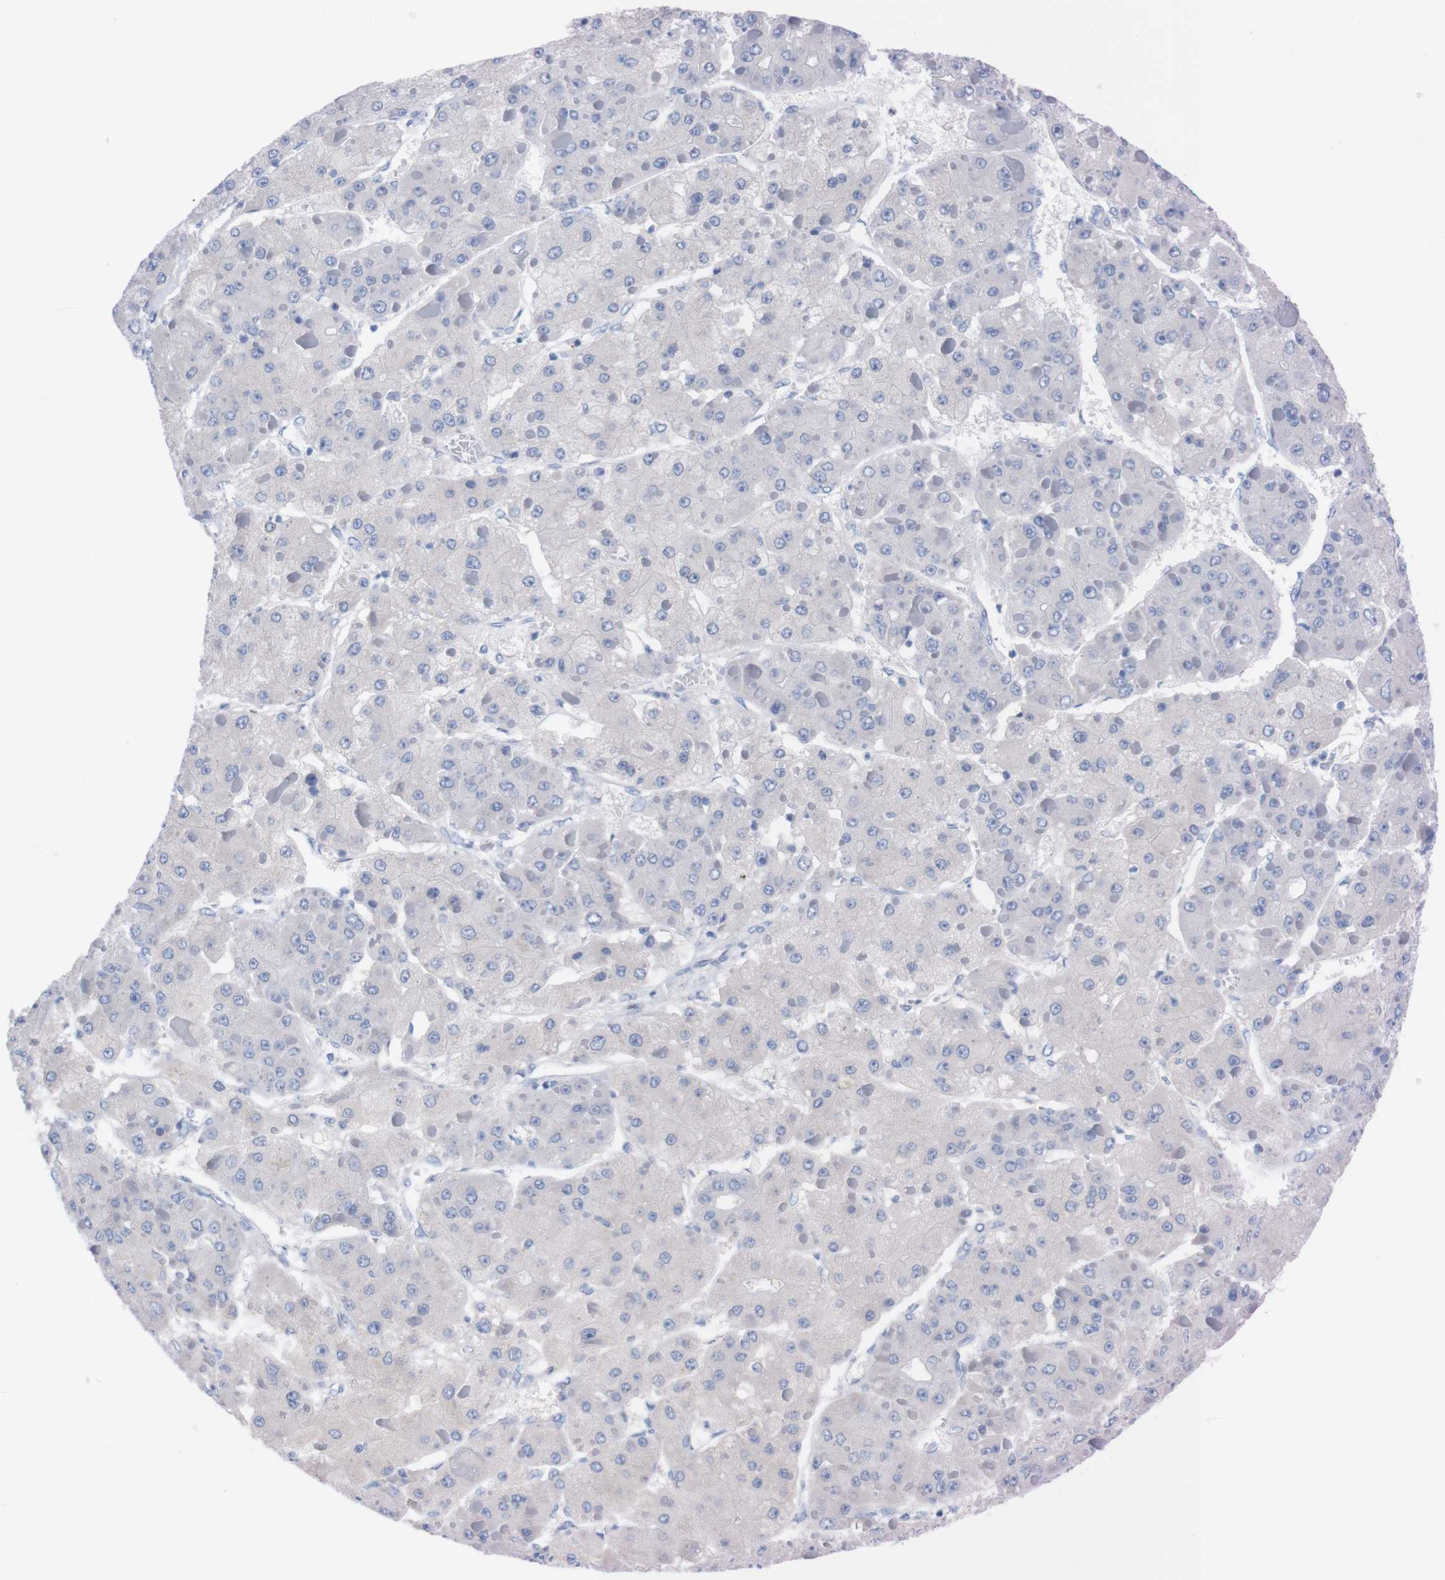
{"staining": {"intensity": "negative", "quantity": "none", "location": "none"}, "tissue": "liver cancer", "cell_type": "Tumor cells", "image_type": "cancer", "snomed": [{"axis": "morphology", "description": "Carcinoma, Hepatocellular, NOS"}, {"axis": "topography", "description": "Liver"}], "caption": "There is no significant positivity in tumor cells of liver hepatocellular carcinoma.", "gene": "TMEM243", "patient": {"sex": "female", "age": 73}}